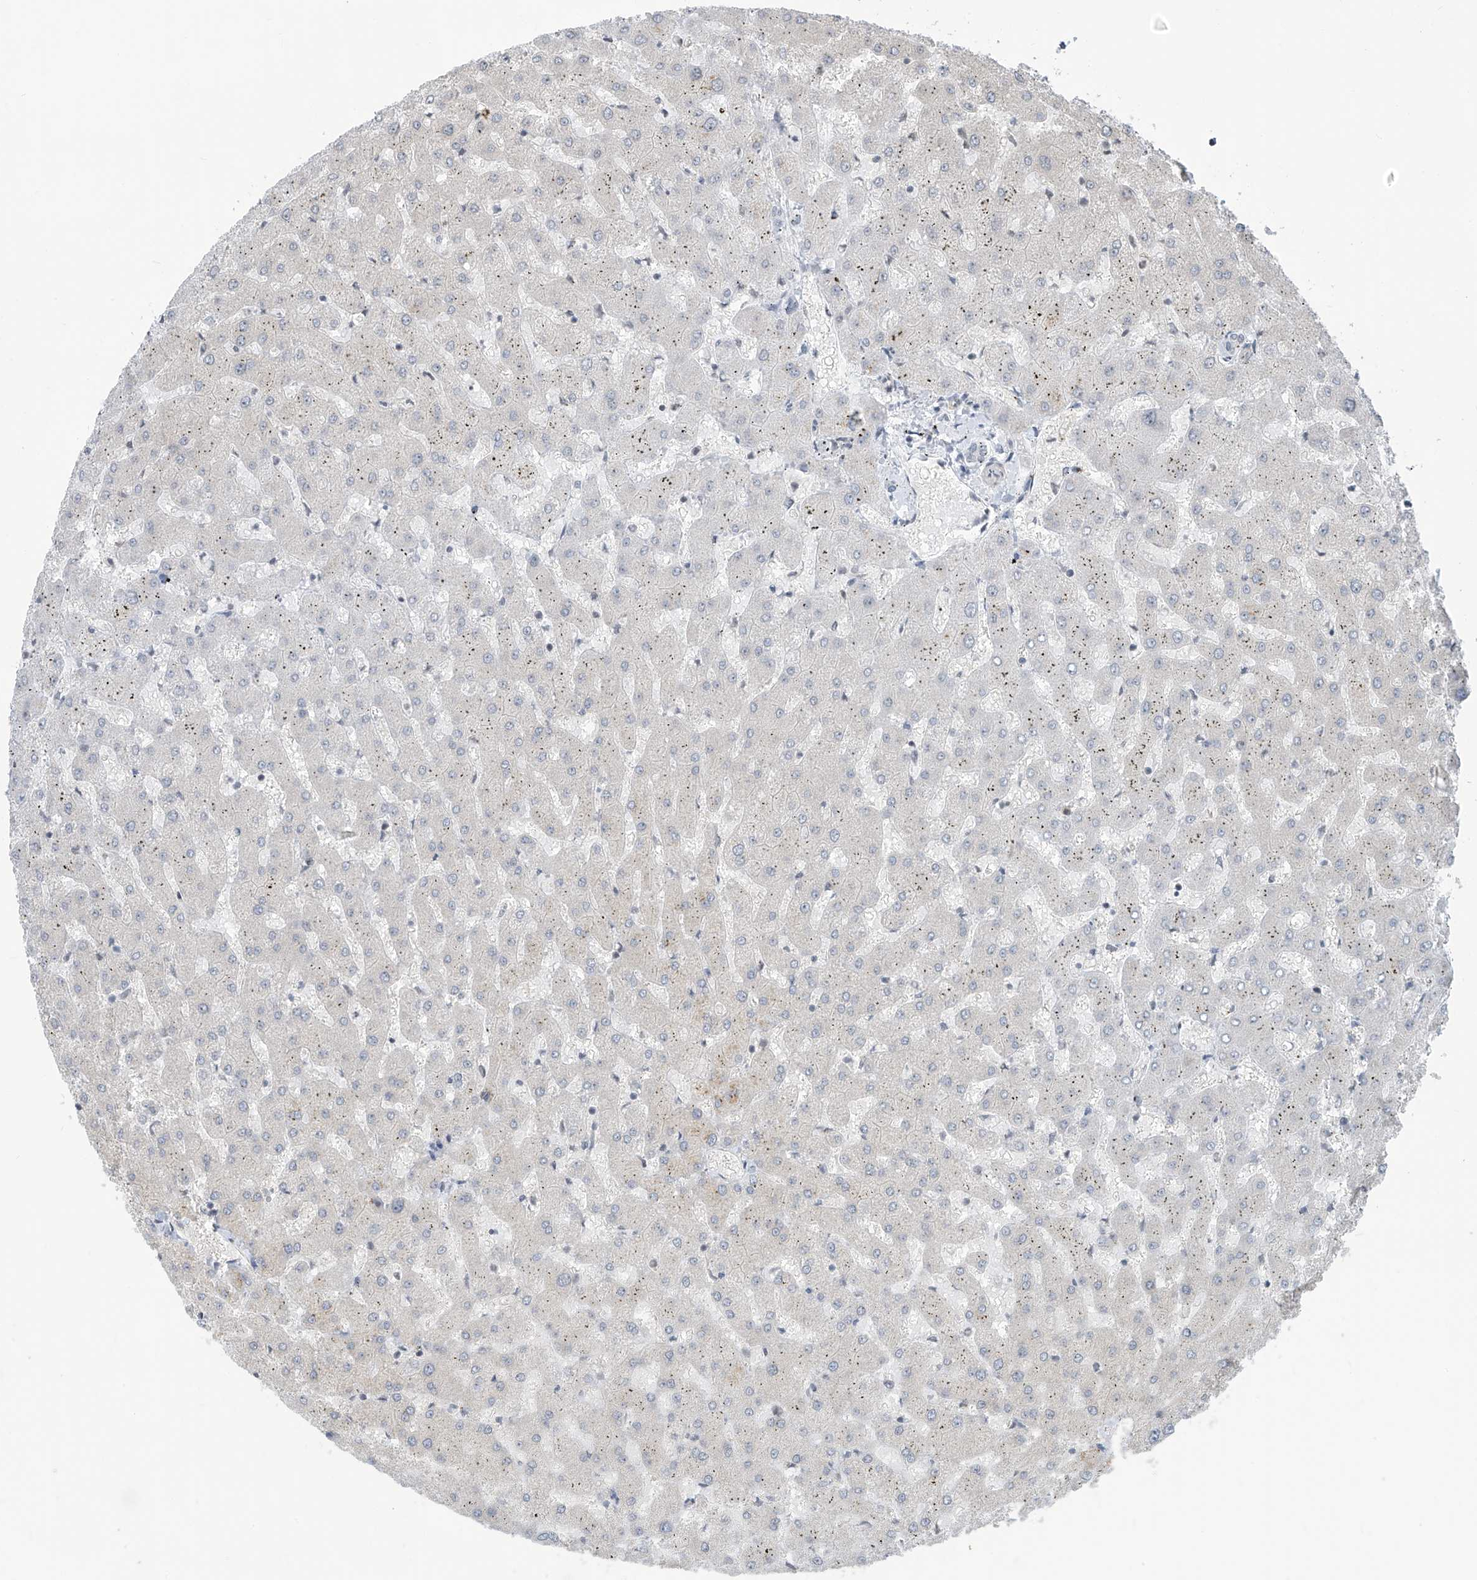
{"staining": {"intensity": "negative", "quantity": "none", "location": "none"}, "tissue": "liver", "cell_type": "Cholangiocytes", "image_type": "normal", "snomed": [{"axis": "morphology", "description": "Normal tissue, NOS"}, {"axis": "topography", "description": "Liver"}], "caption": "This histopathology image is of normal liver stained with immunohistochemistry to label a protein in brown with the nuclei are counter-stained blue. There is no expression in cholangiocytes.", "gene": "METAP1D", "patient": {"sex": "female", "age": 63}}